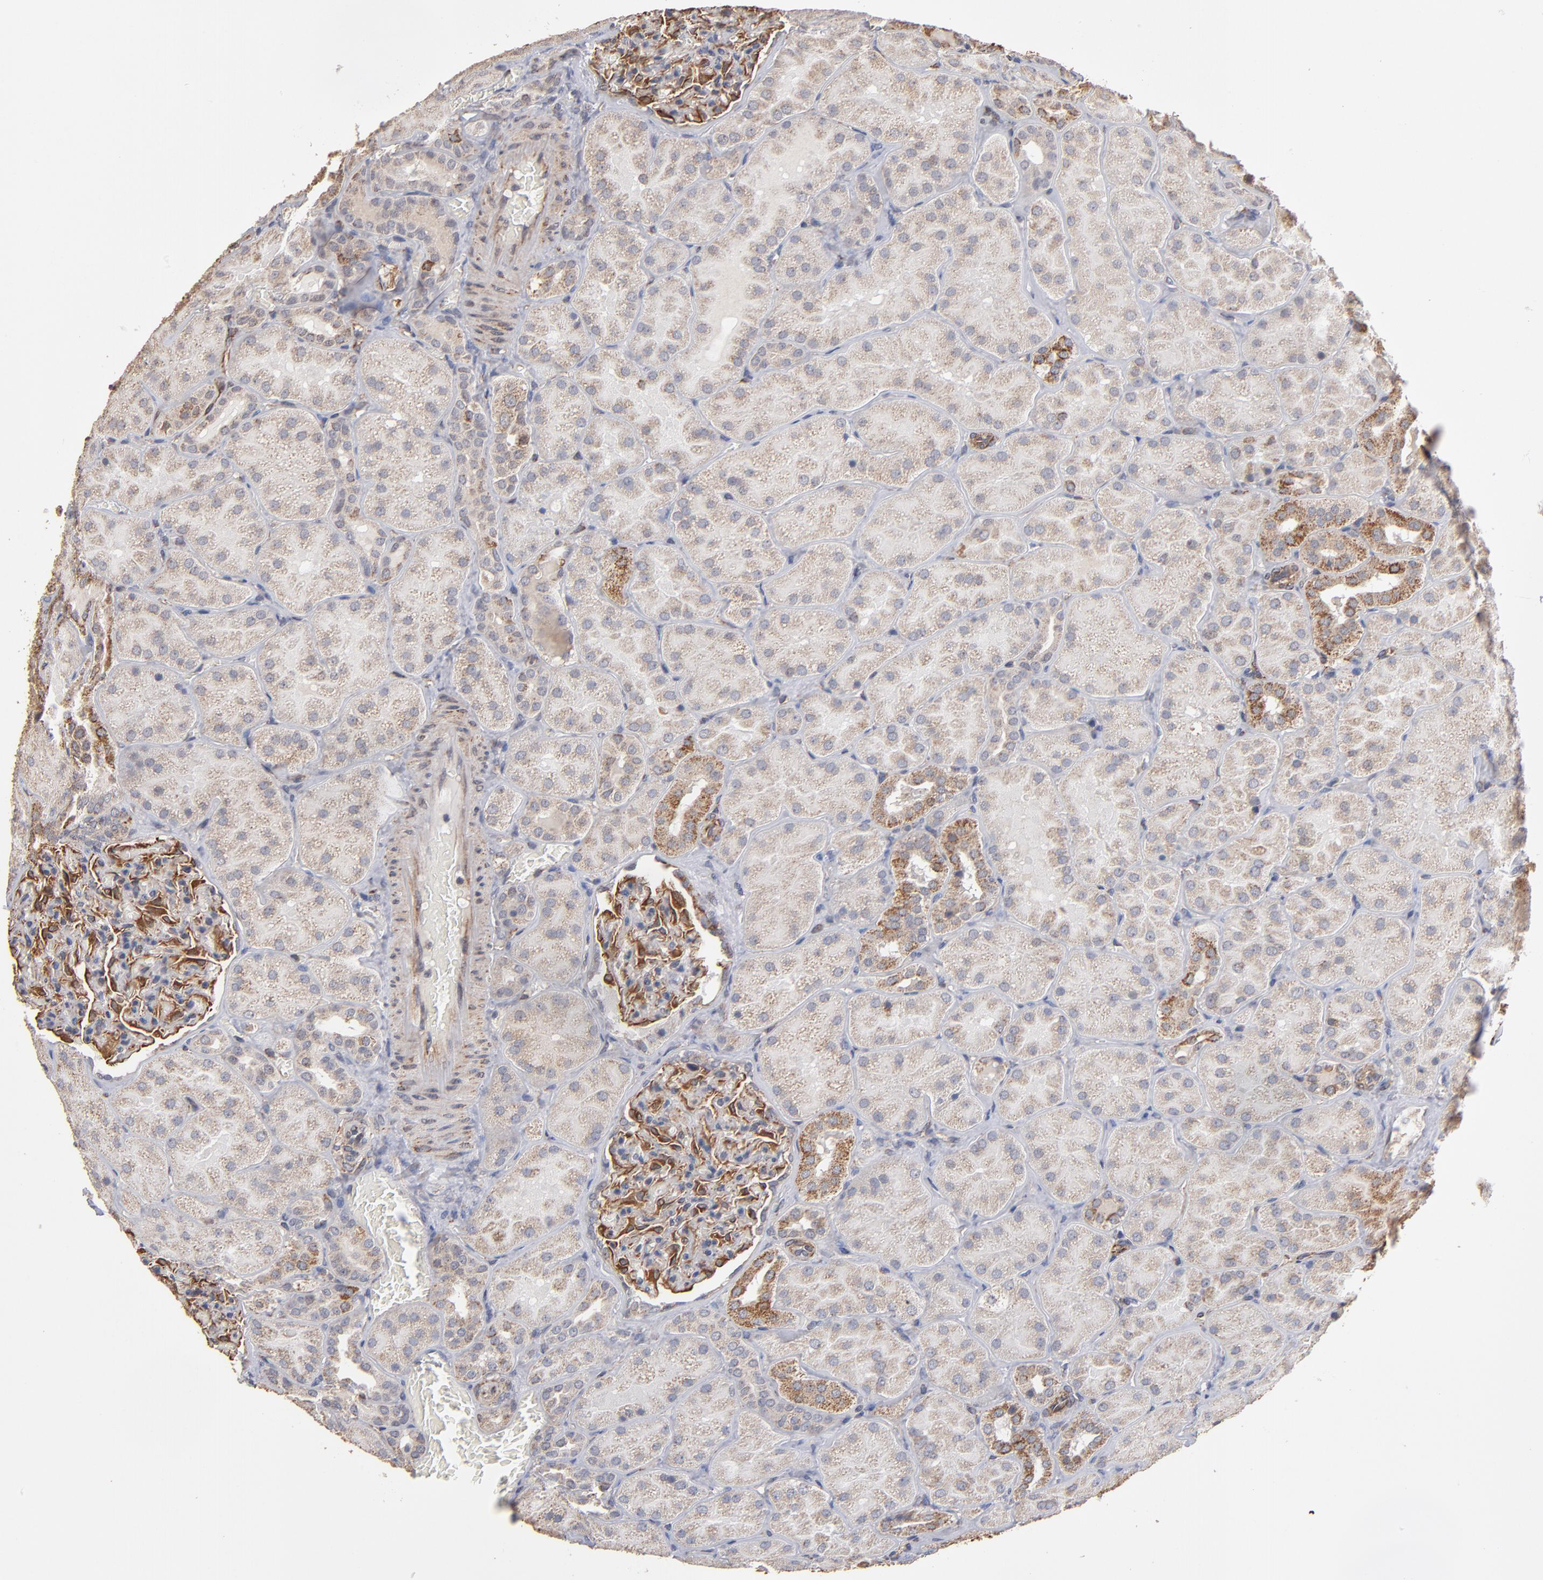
{"staining": {"intensity": "strong", "quantity": "25%-75%", "location": "cytoplasmic/membranous"}, "tissue": "kidney", "cell_type": "Cells in glomeruli", "image_type": "normal", "snomed": [{"axis": "morphology", "description": "Normal tissue, NOS"}, {"axis": "topography", "description": "Kidney"}], "caption": "Immunohistochemistry (IHC) image of unremarkable kidney stained for a protein (brown), which displays high levels of strong cytoplasmic/membranous expression in approximately 25%-75% of cells in glomeruli.", "gene": "MIPOL1", "patient": {"sex": "male", "age": 28}}